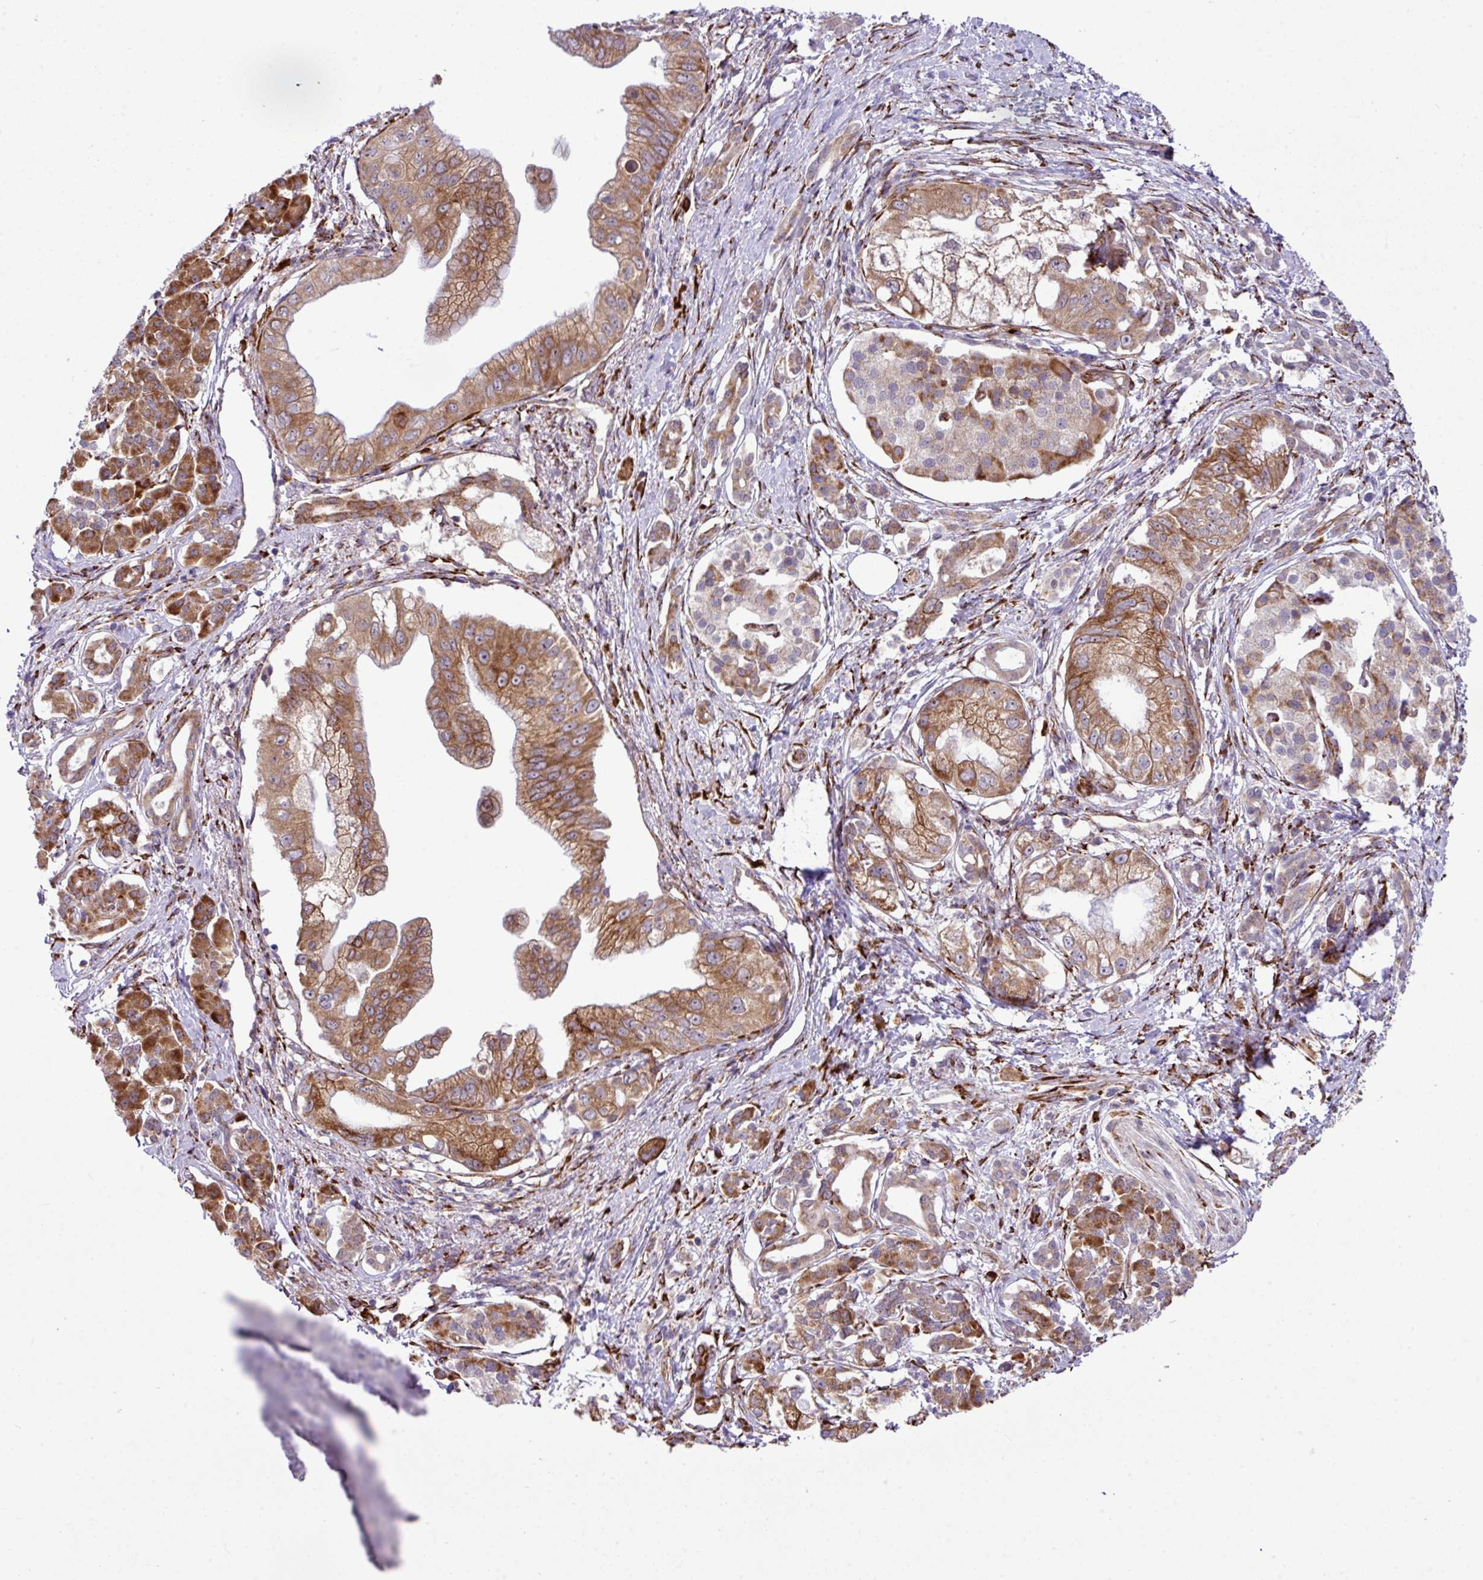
{"staining": {"intensity": "moderate", "quantity": ">75%", "location": "cytoplasmic/membranous"}, "tissue": "pancreatic cancer", "cell_type": "Tumor cells", "image_type": "cancer", "snomed": [{"axis": "morphology", "description": "Adenocarcinoma, NOS"}, {"axis": "topography", "description": "Pancreas"}], "caption": "Pancreatic cancer (adenocarcinoma) tissue reveals moderate cytoplasmic/membranous staining in approximately >75% of tumor cells, visualized by immunohistochemistry.", "gene": "CFAP97", "patient": {"sex": "male", "age": 70}}